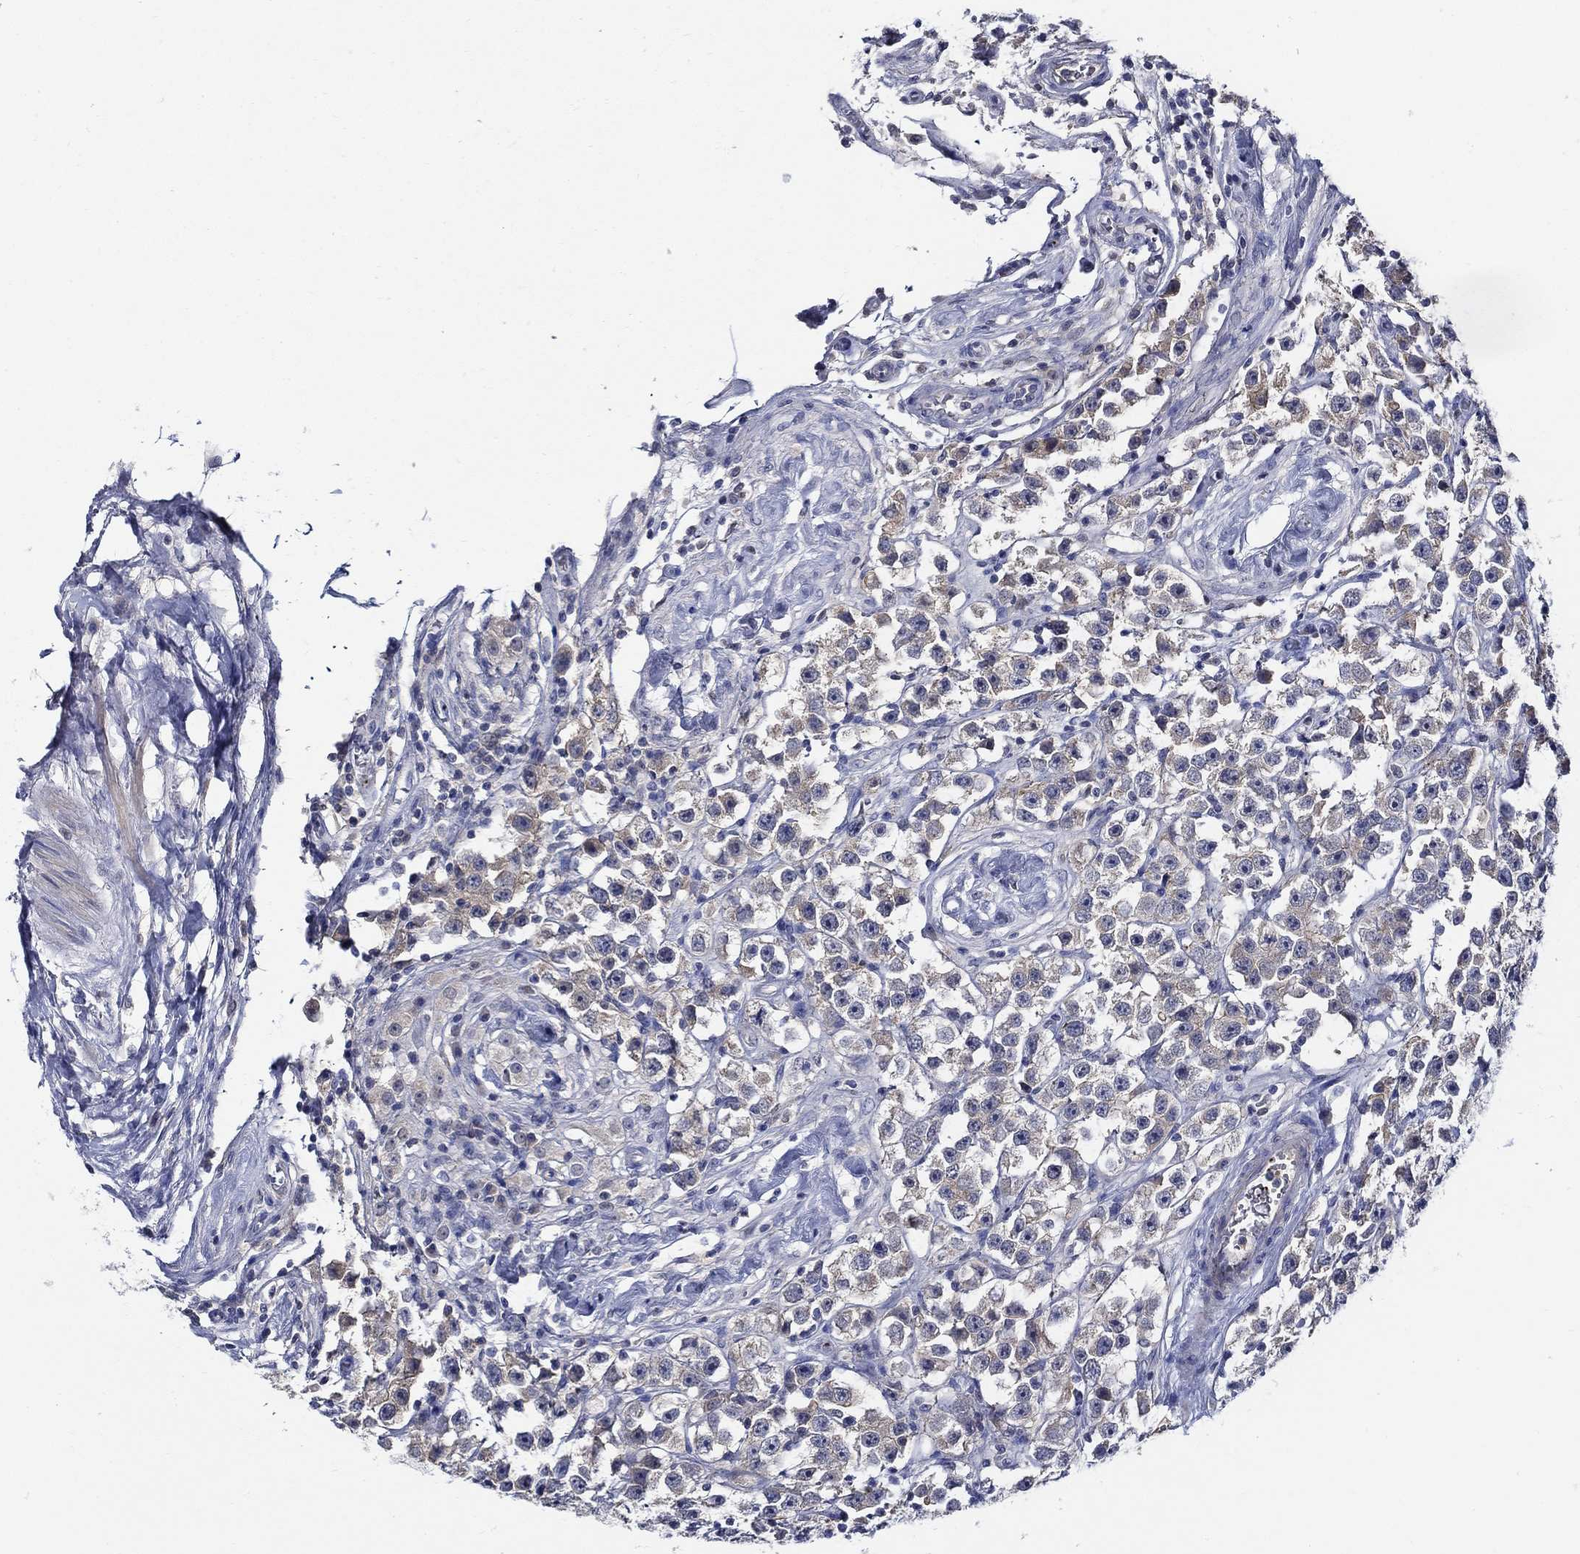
{"staining": {"intensity": "weak", "quantity": "<25%", "location": "cytoplasmic/membranous"}, "tissue": "testis cancer", "cell_type": "Tumor cells", "image_type": "cancer", "snomed": [{"axis": "morphology", "description": "Seminoma, NOS"}, {"axis": "topography", "description": "Testis"}], "caption": "Photomicrograph shows no protein expression in tumor cells of testis seminoma tissue.", "gene": "ALOX12", "patient": {"sex": "male", "age": 45}}